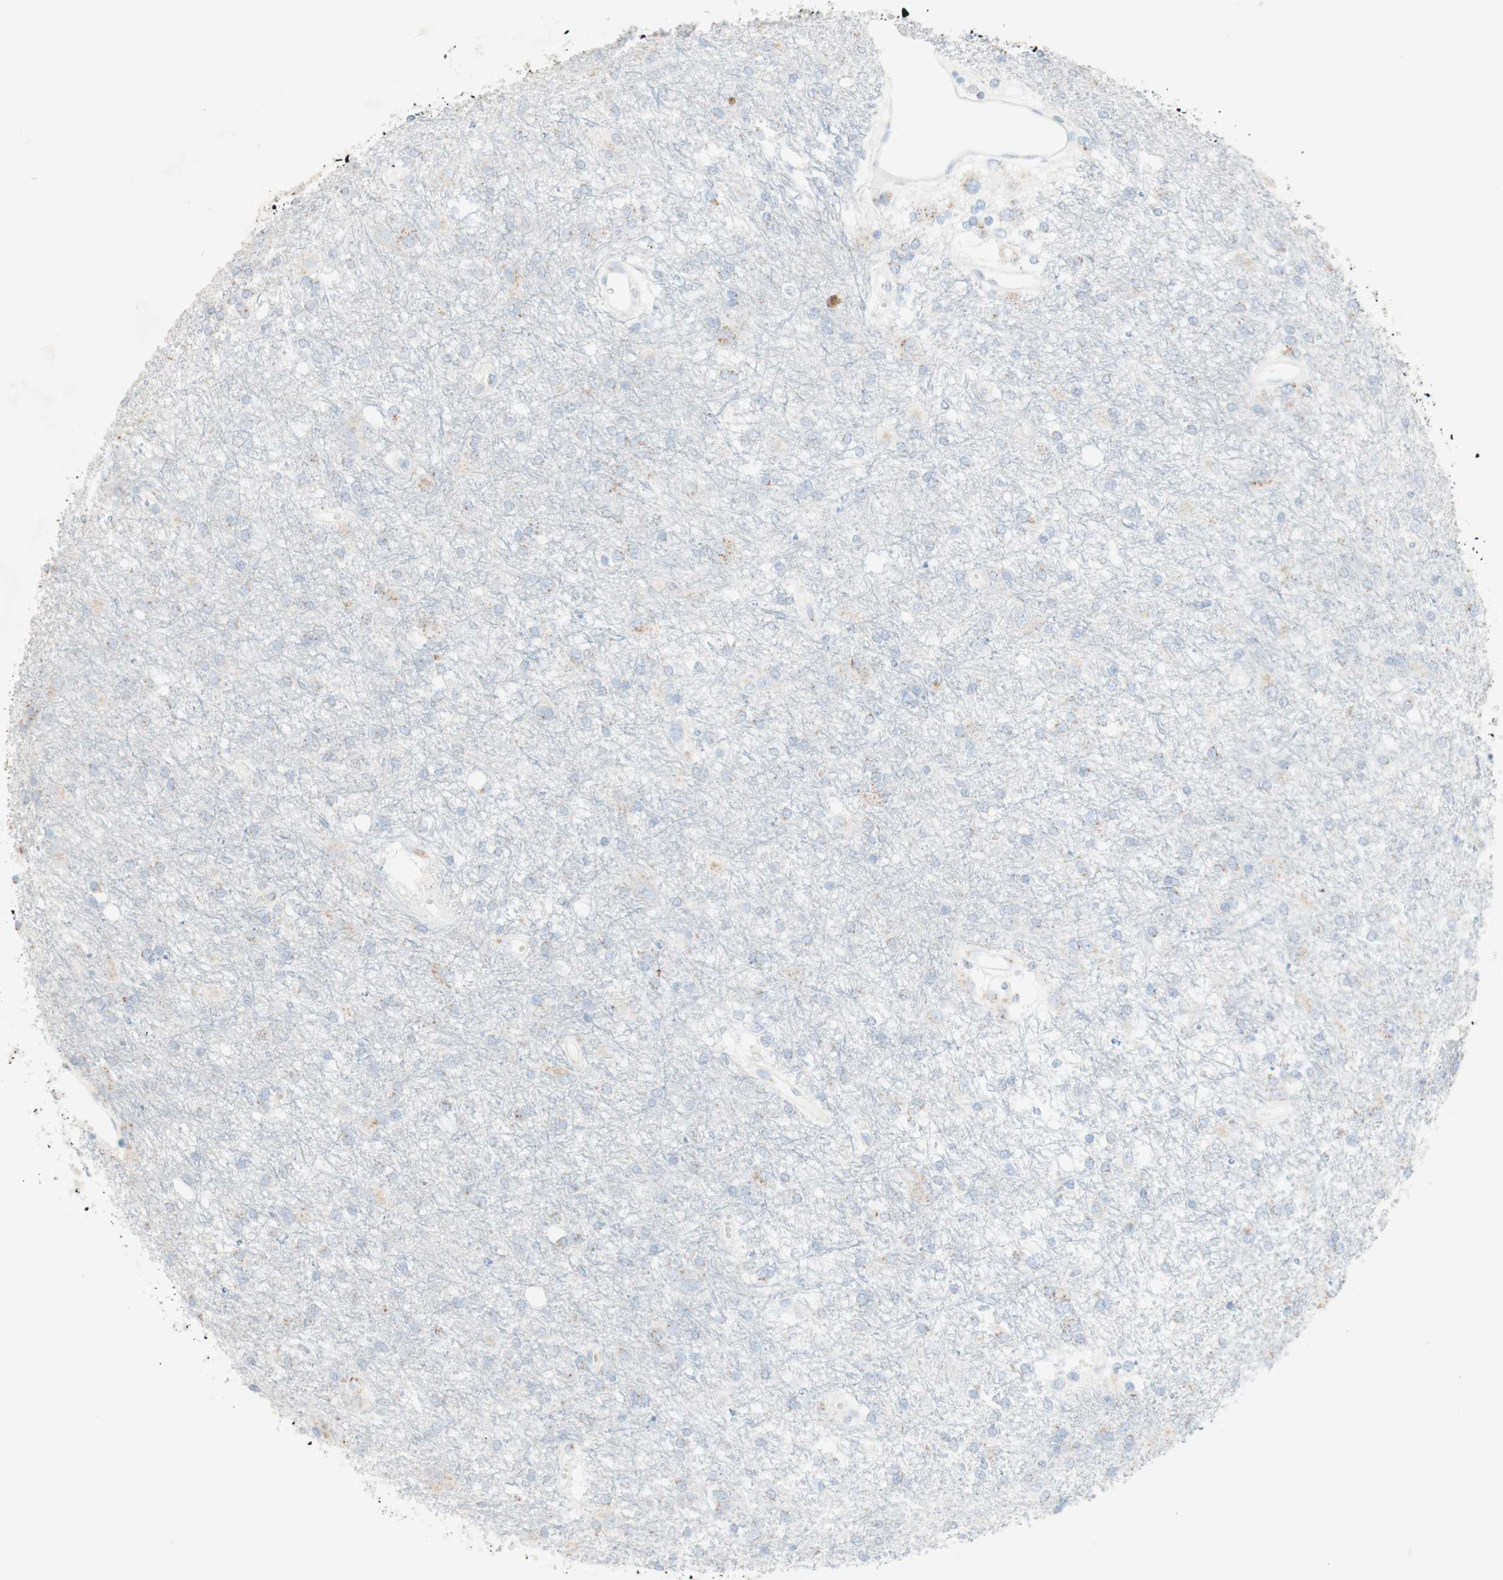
{"staining": {"intensity": "weak", "quantity": "25%-75%", "location": "cytoplasmic/membranous"}, "tissue": "glioma", "cell_type": "Tumor cells", "image_type": "cancer", "snomed": [{"axis": "morphology", "description": "Glioma, malignant, High grade"}, {"axis": "topography", "description": "Brain"}], "caption": "IHC (DAB) staining of human malignant glioma (high-grade) shows weak cytoplasmic/membranous protein expression in about 25%-75% of tumor cells.", "gene": "MANEA", "patient": {"sex": "female", "age": 59}}